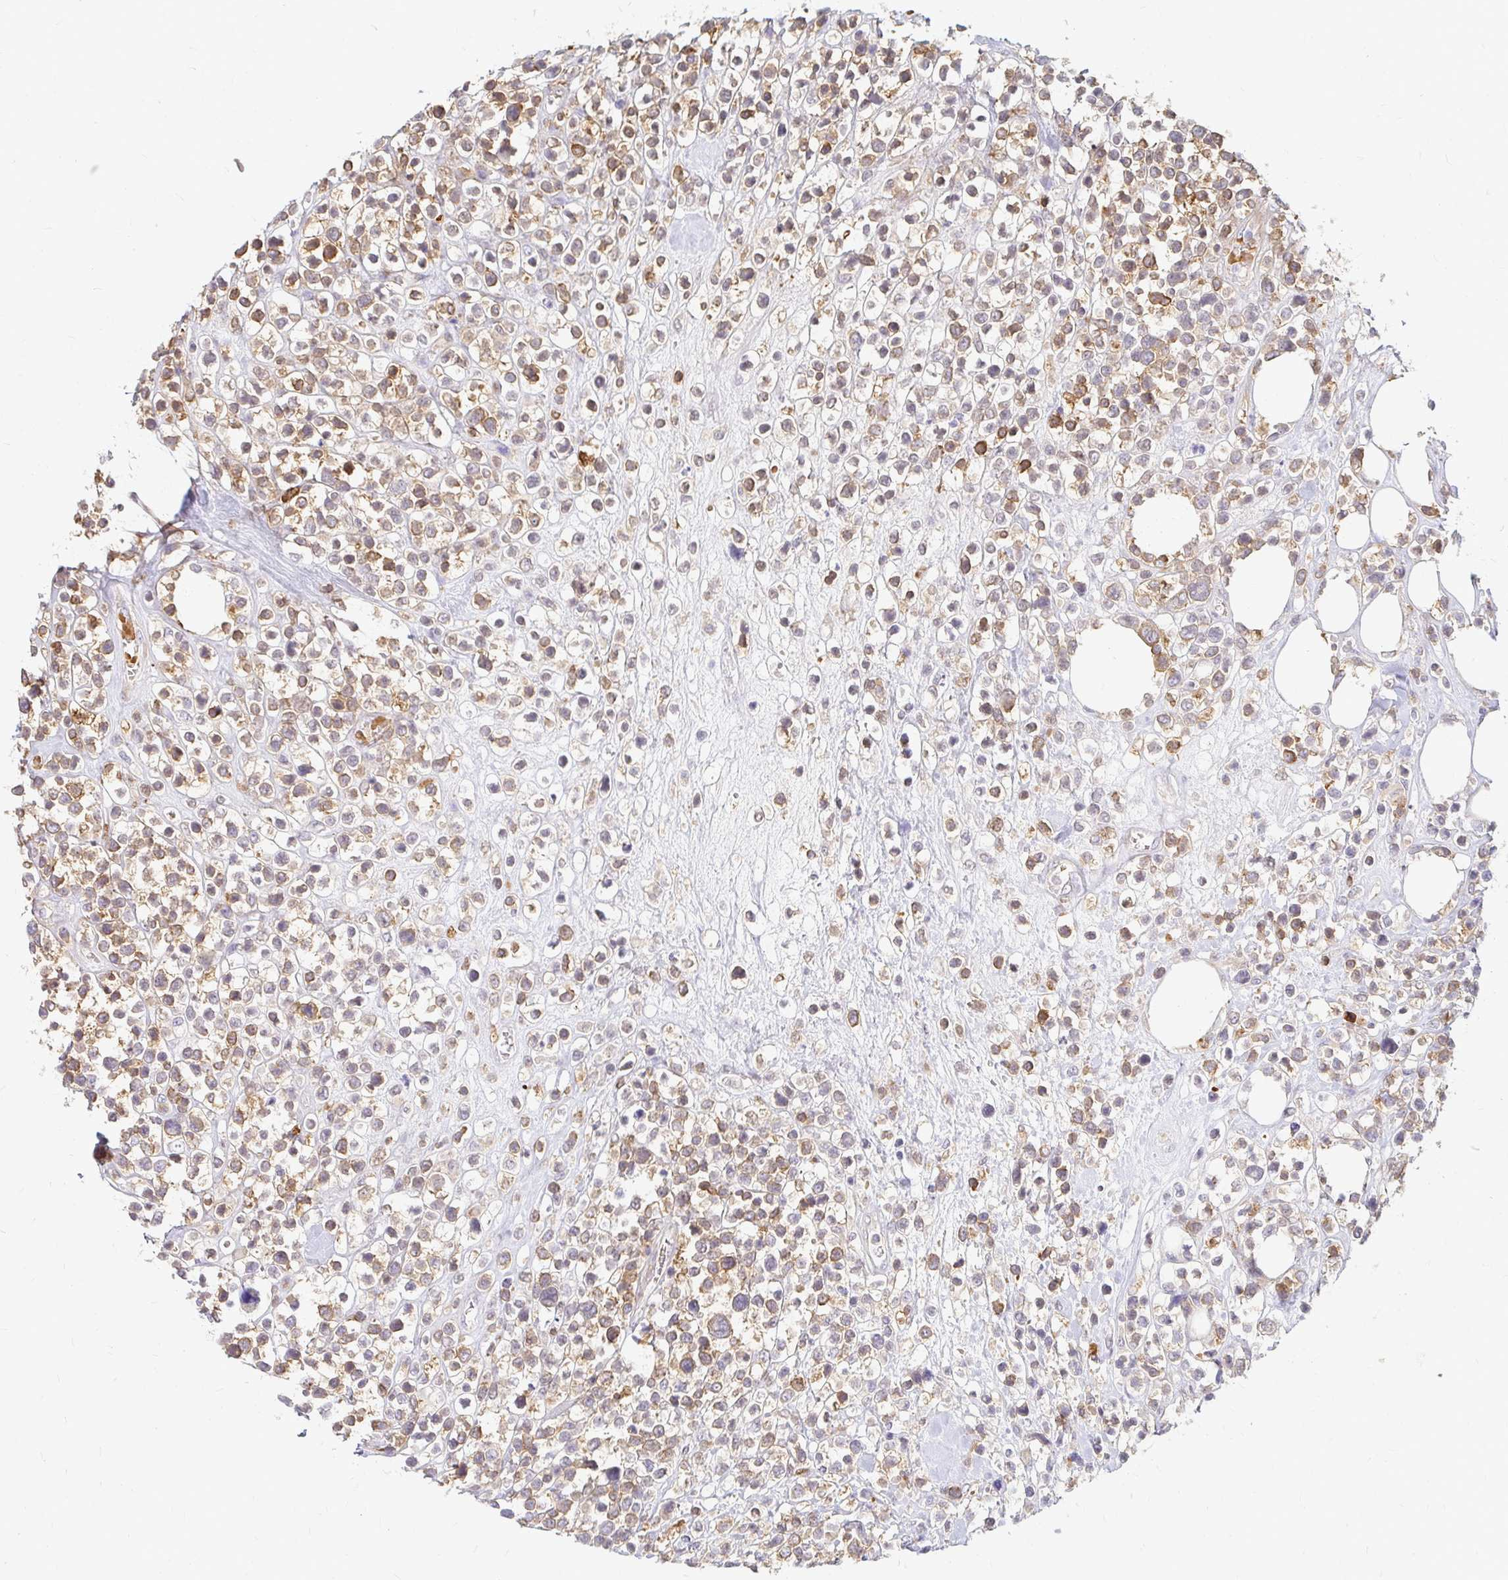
{"staining": {"intensity": "moderate", "quantity": ">75%", "location": "cytoplasmic/membranous"}, "tissue": "lymphoma", "cell_type": "Tumor cells", "image_type": "cancer", "snomed": [{"axis": "morphology", "description": "Malignant lymphoma, non-Hodgkin's type, Low grade"}, {"axis": "topography", "description": "Lymph node"}], "caption": "Immunohistochemical staining of human malignant lymphoma, non-Hodgkin's type (low-grade) displays medium levels of moderate cytoplasmic/membranous protein expression in about >75% of tumor cells. The staining is performed using DAB brown chromogen to label protein expression. The nuclei are counter-stained blue using hematoxylin.", "gene": "CAST", "patient": {"sex": "male", "age": 60}}